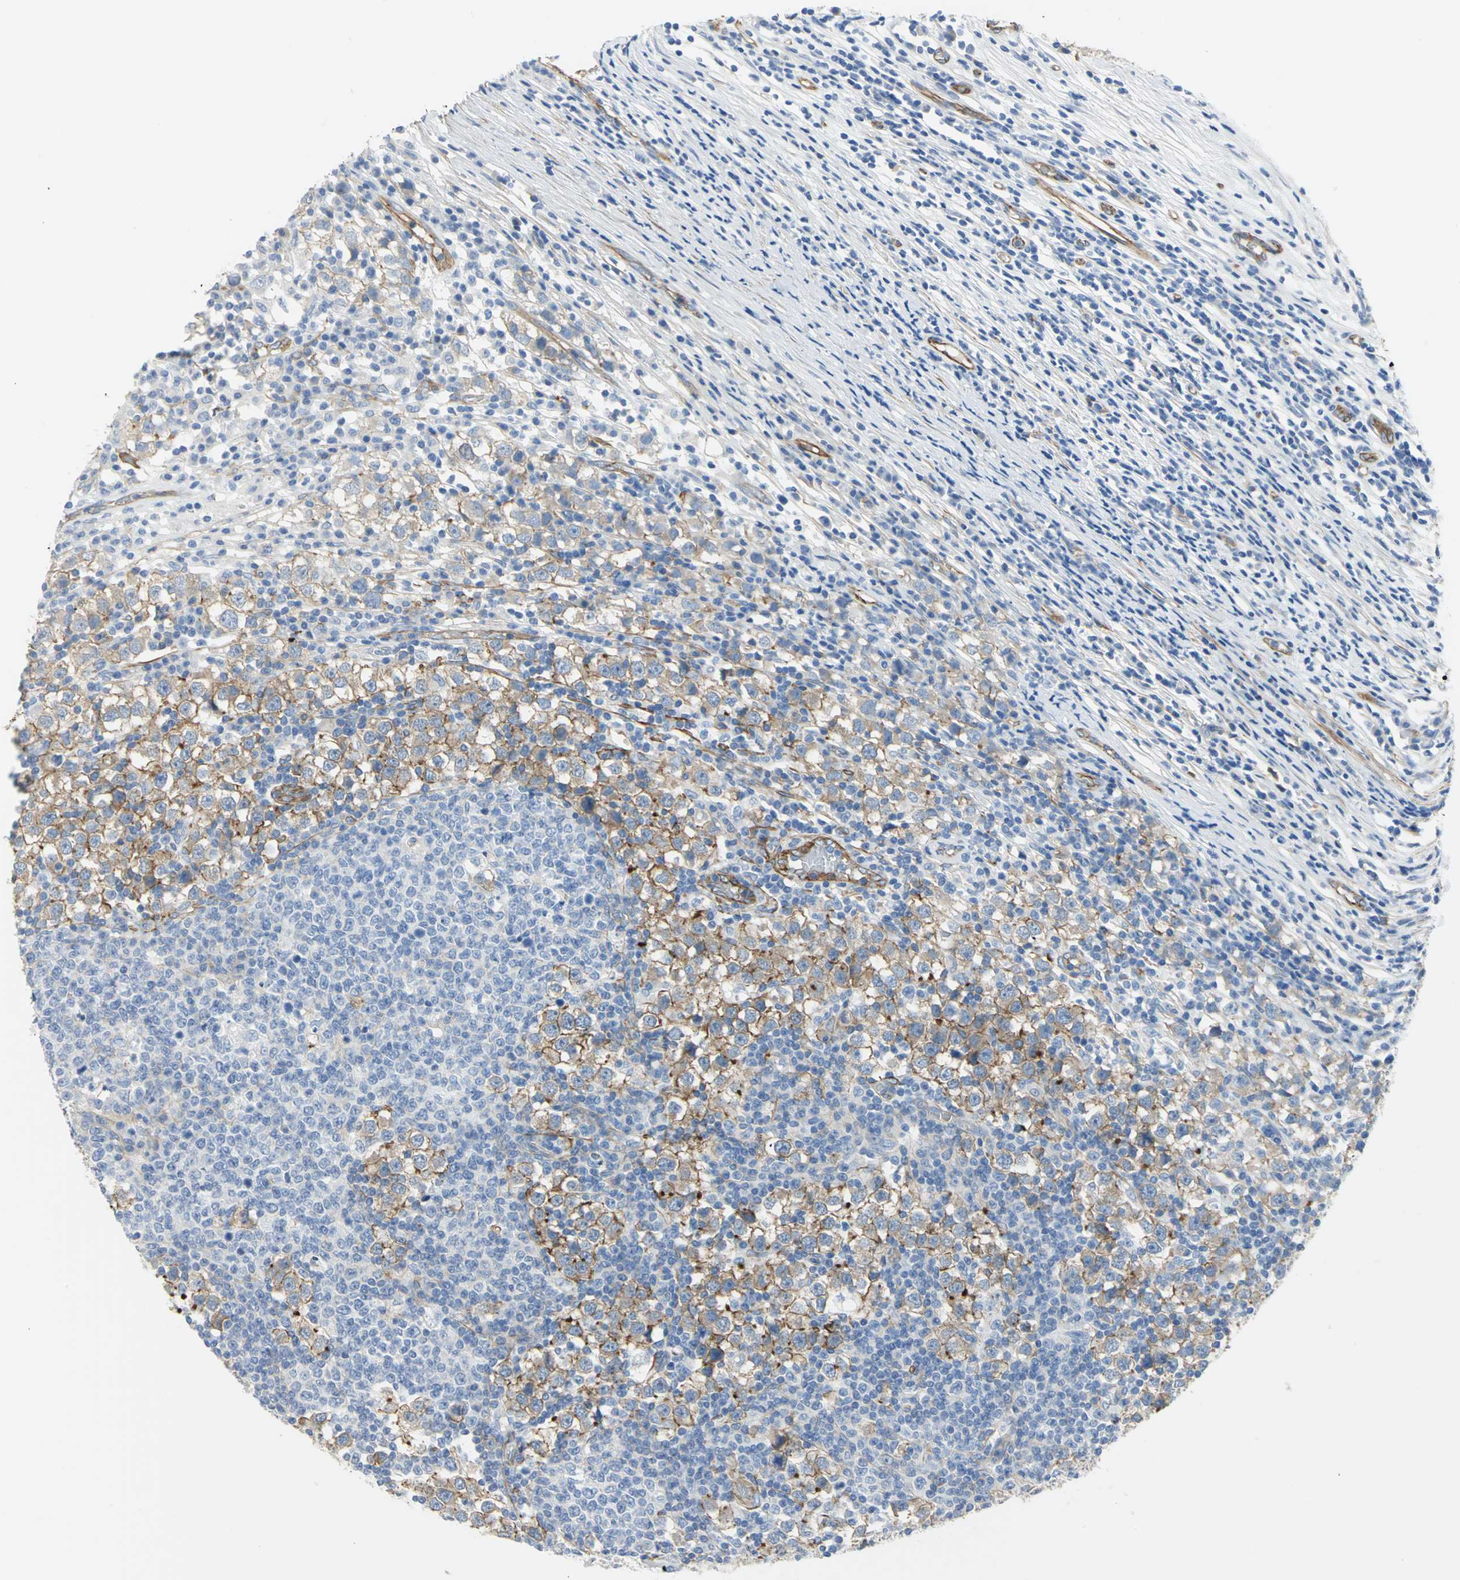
{"staining": {"intensity": "moderate", "quantity": ">75%", "location": "cytoplasmic/membranous"}, "tissue": "testis cancer", "cell_type": "Tumor cells", "image_type": "cancer", "snomed": [{"axis": "morphology", "description": "Seminoma, NOS"}, {"axis": "topography", "description": "Testis"}], "caption": "IHC photomicrograph of human testis seminoma stained for a protein (brown), which shows medium levels of moderate cytoplasmic/membranous expression in about >75% of tumor cells.", "gene": "FLNB", "patient": {"sex": "male", "age": 65}}